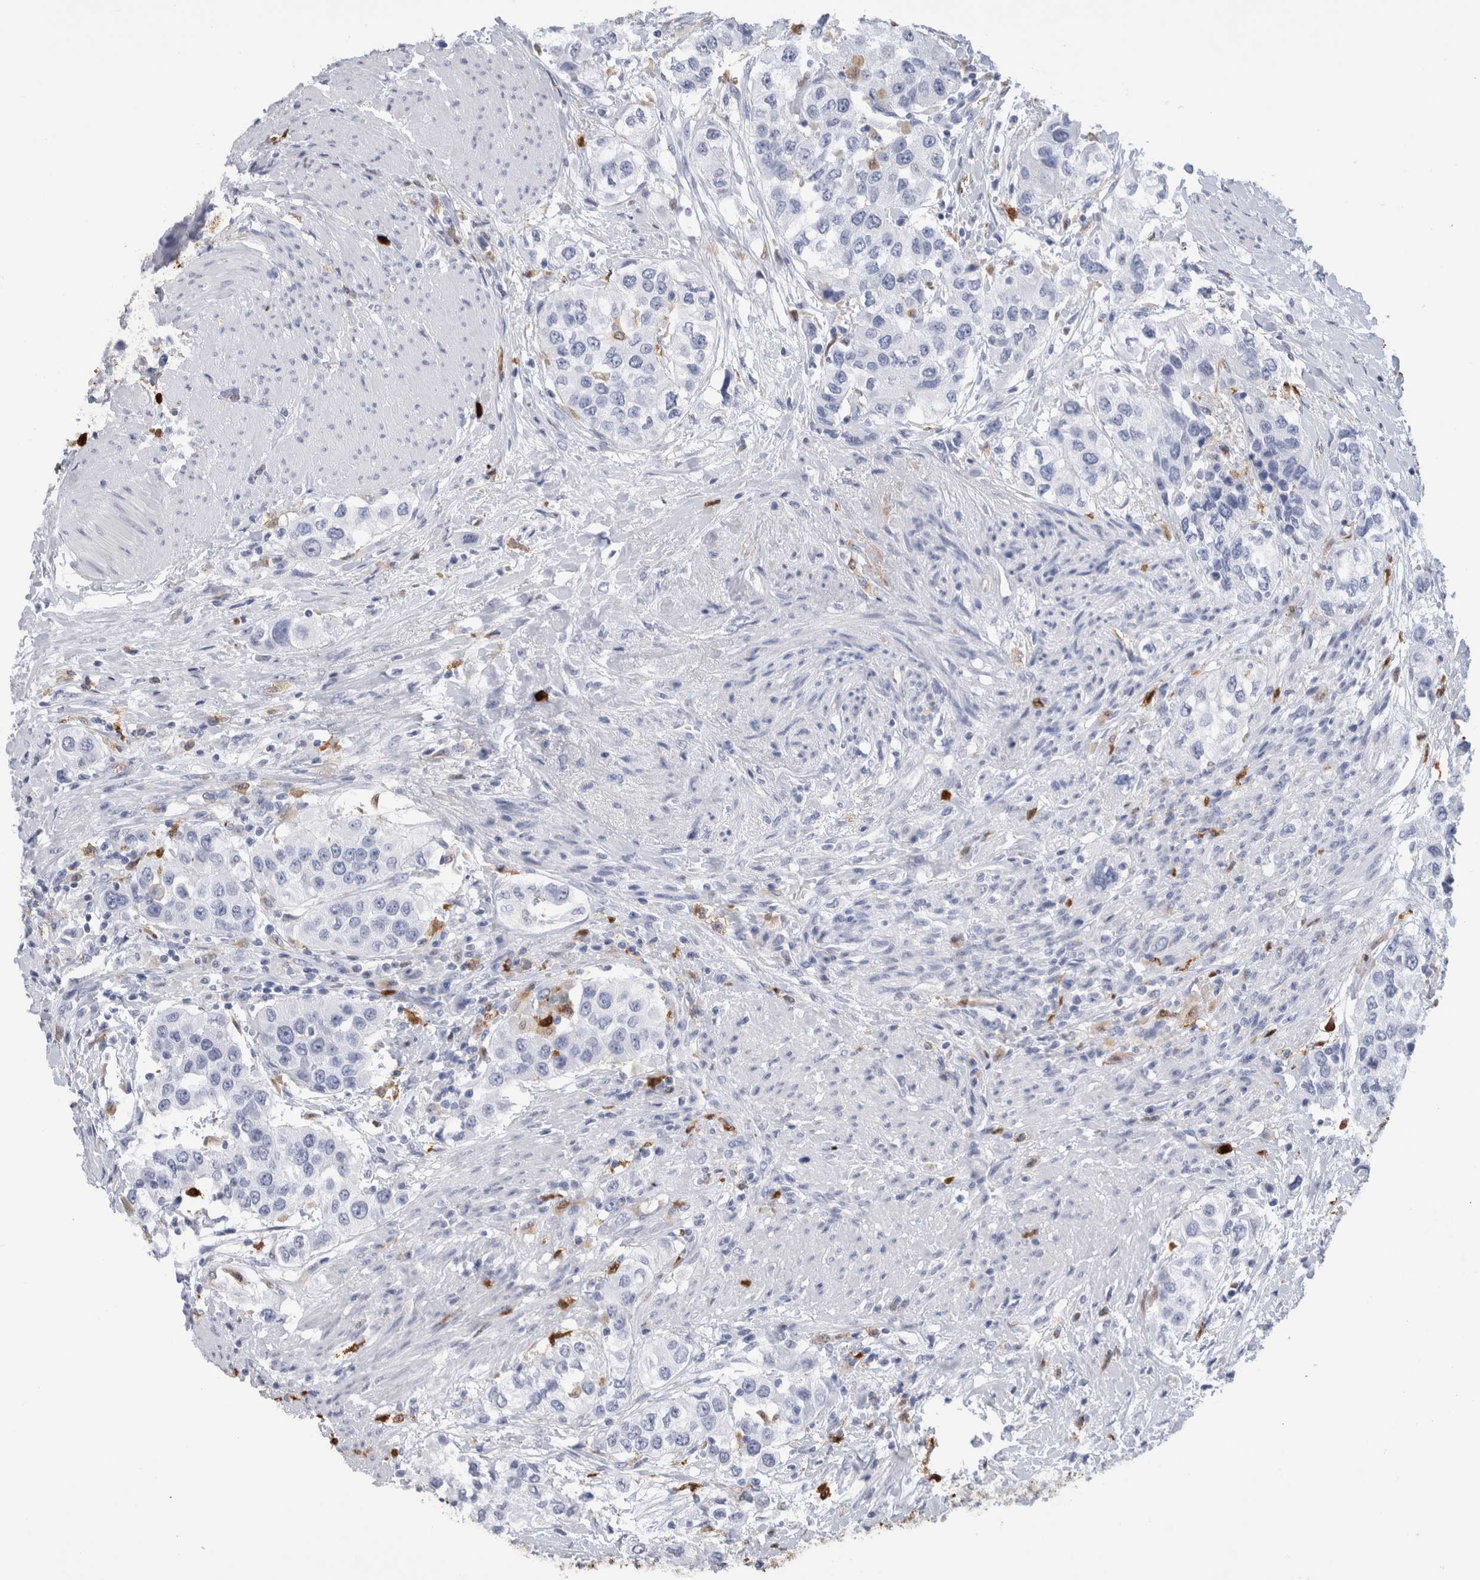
{"staining": {"intensity": "negative", "quantity": "none", "location": "none"}, "tissue": "urothelial cancer", "cell_type": "Tumor cells", "image_type": "cancer", "snomed": [{"axis": "morphology", "description": "Urothelial carcinoma, High grade"}, {"axis": "topography", "description": "Urinary bladder"}], "caption": "An image of human urothelial cancer is negative for staining in tumor cells. (DAB (3,3'-diaminobenzidine) IHC visualized using brightfield microscopy, high magnification).", "gene": "S100A8", "patient": {"sex": "female", "age": 80}}